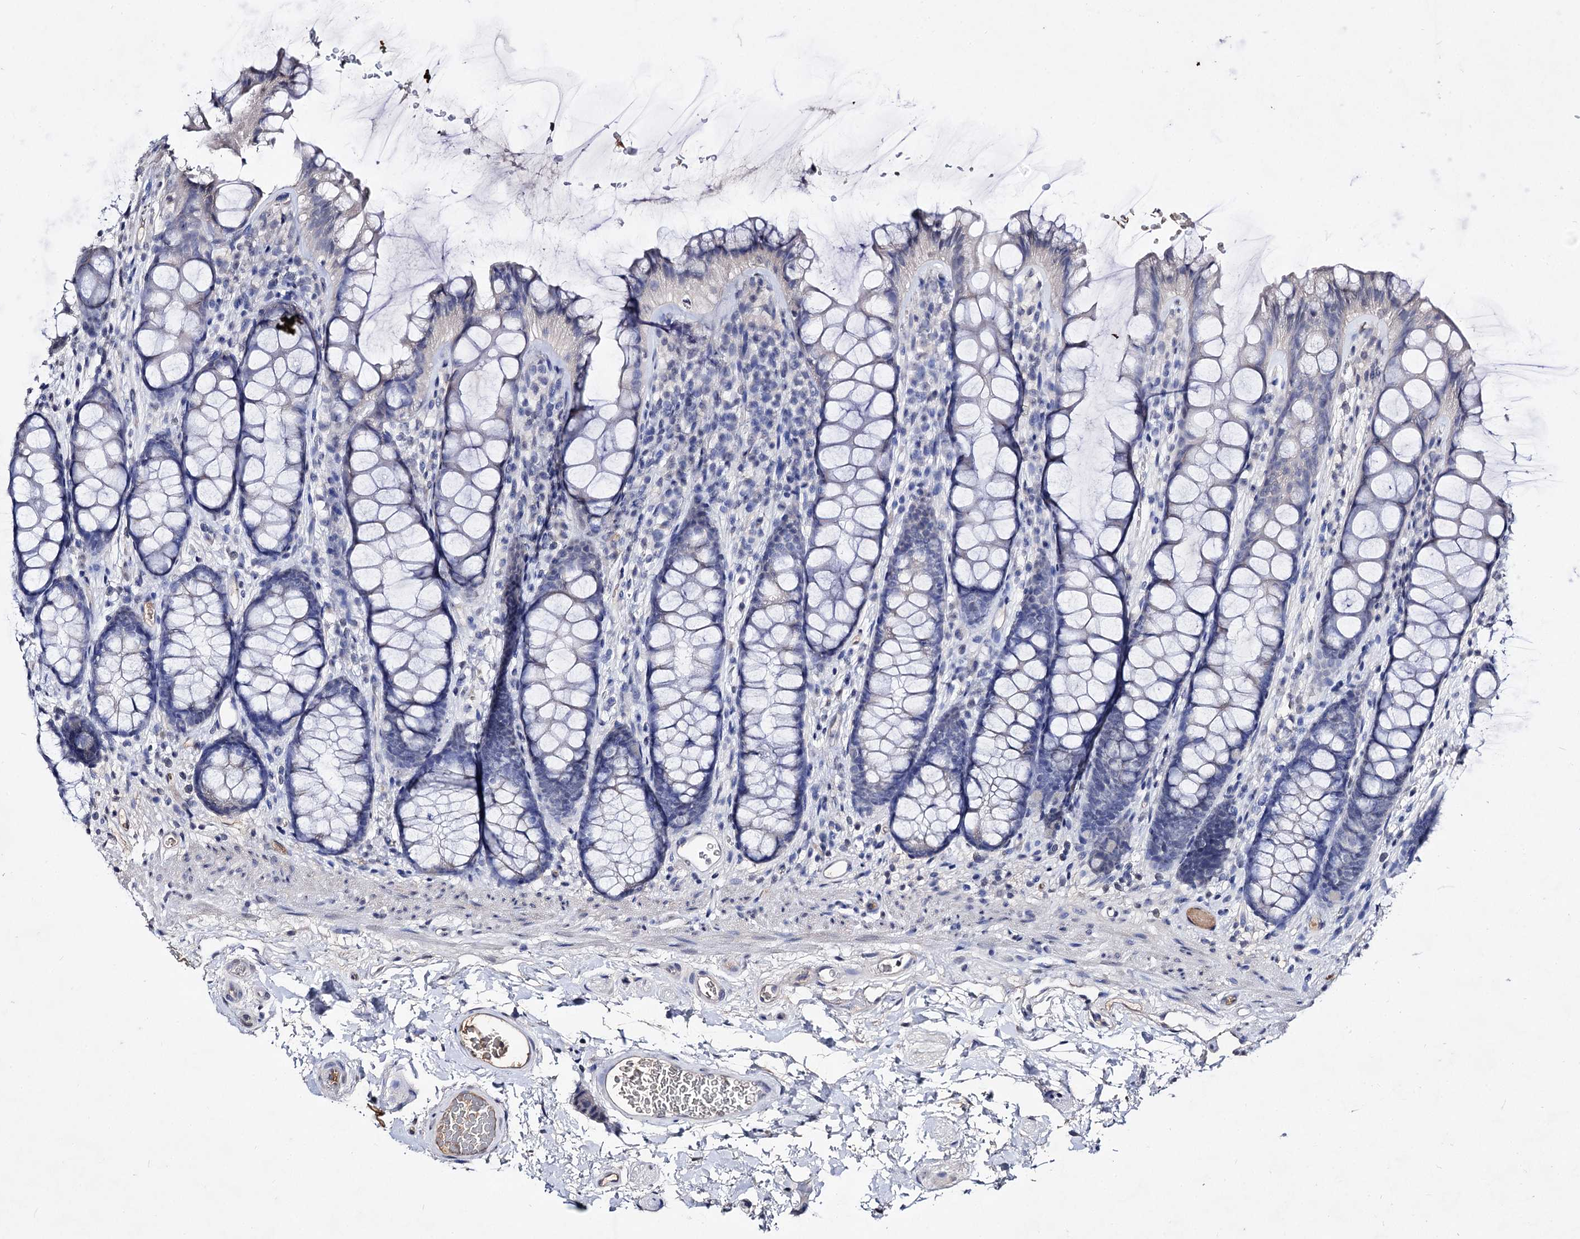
{"staining": {"intensity": "weak", "quantity": "25%-75%", "location": "cytoplasmic/membranous"}, "tissue": "colon", "cell_type": "Endothelial cells", "image_type": "normal", "snomed": [{"axis": "morphology", "description": "Normal tissue, NOS"}, {"axis": "topography", "description": "Colon"}], "caption": "An image of human colon stained for a protein exhibits weak cytoplasmic/membranous brown staining in endothelial cells.", "gene": "PLIN1", "patient": {"sex": "female", "age": 82}}